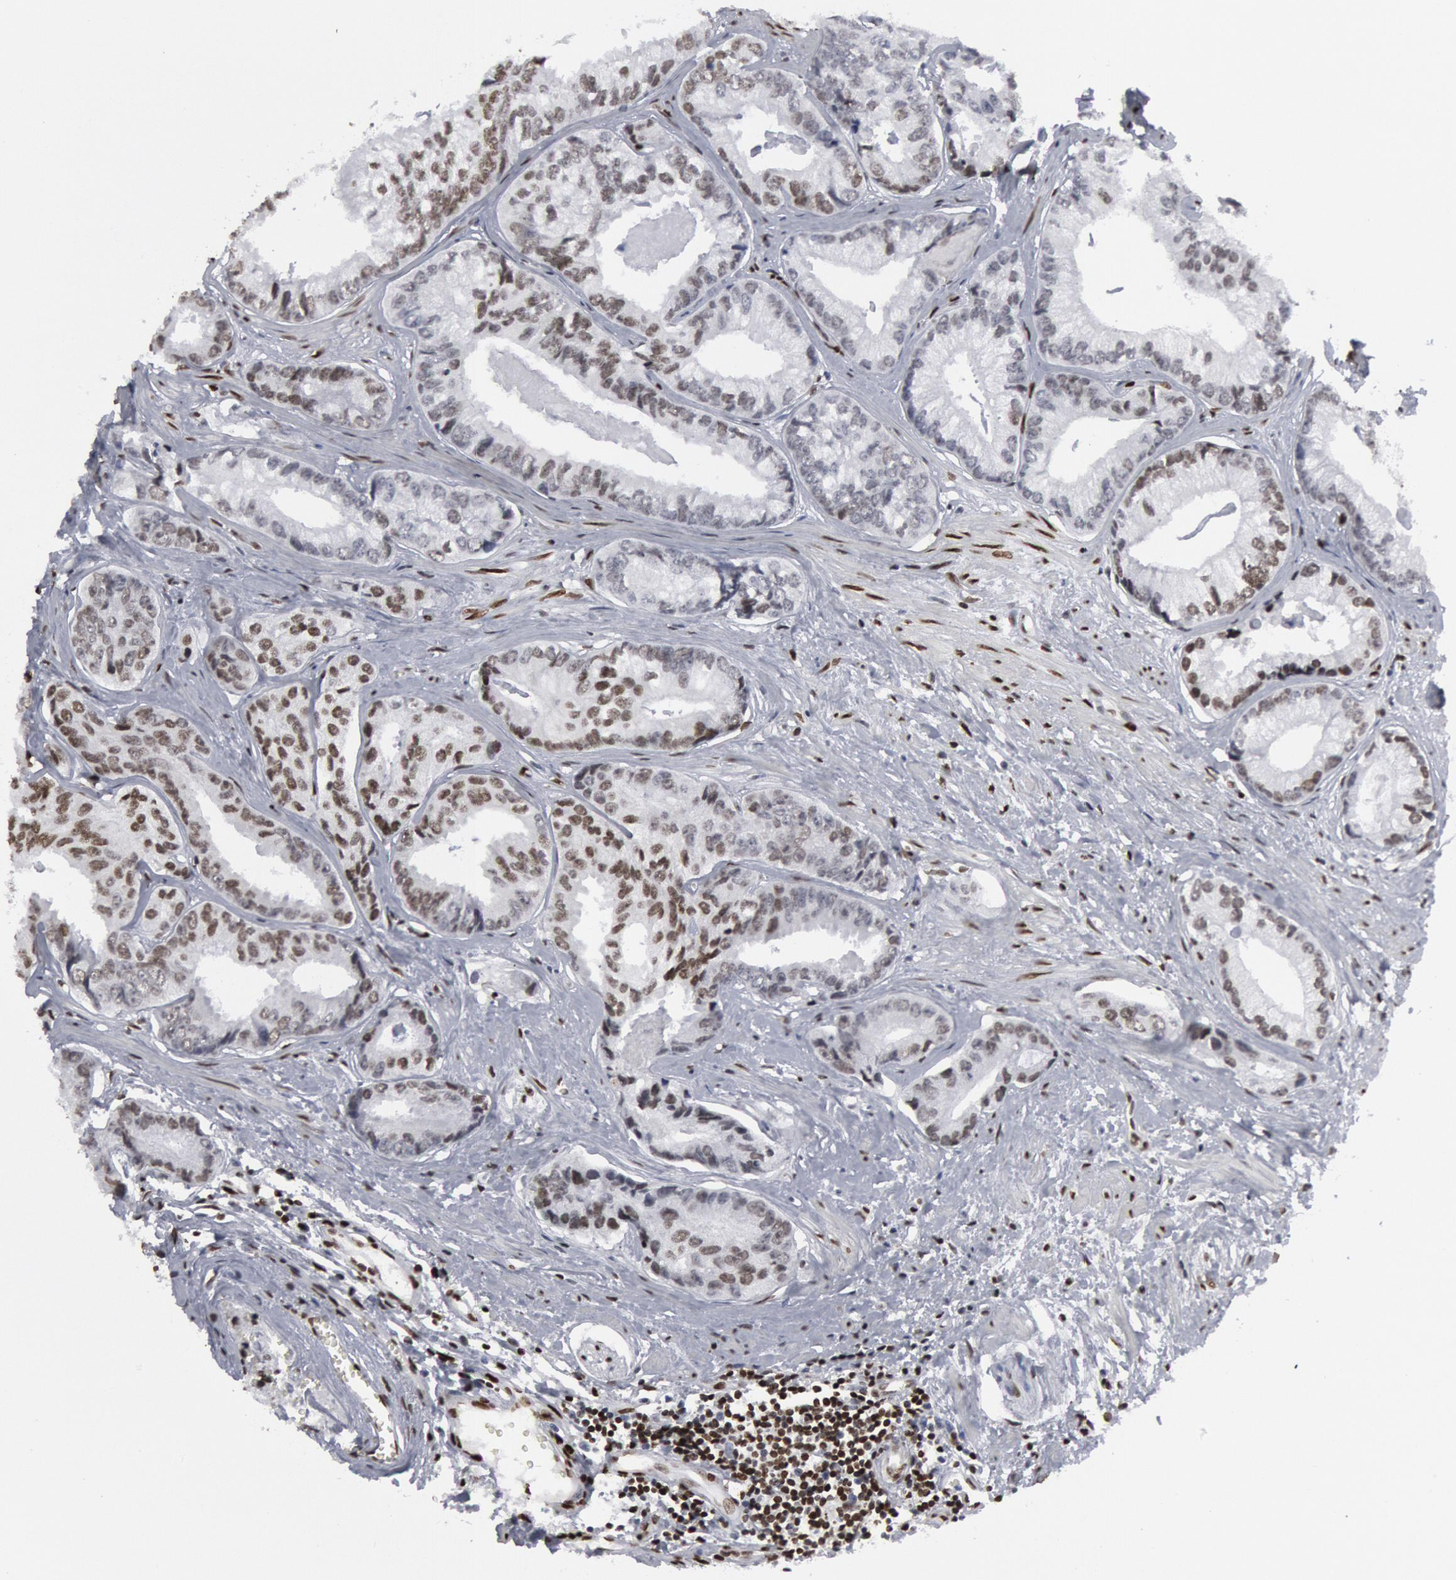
{"staining": {"intensity": "negative", "quantity": "none", "location": "none"}, "tissue": "prostate cancer", "cell_type": "Tumor cells", "image_type": "cancer", "snomed": [{"axis": "morphology", "description": "Adenocarcinoma, High grade"}, {"axis": "topography", "description": "Prostate"}], "caption": "Histopathology image shows no protein expression in tumor cells of high-grade adenocarcinoma (prostate) tissue.", "gene": "MECP2", "patient": {"sex": "male", "age": 56}}